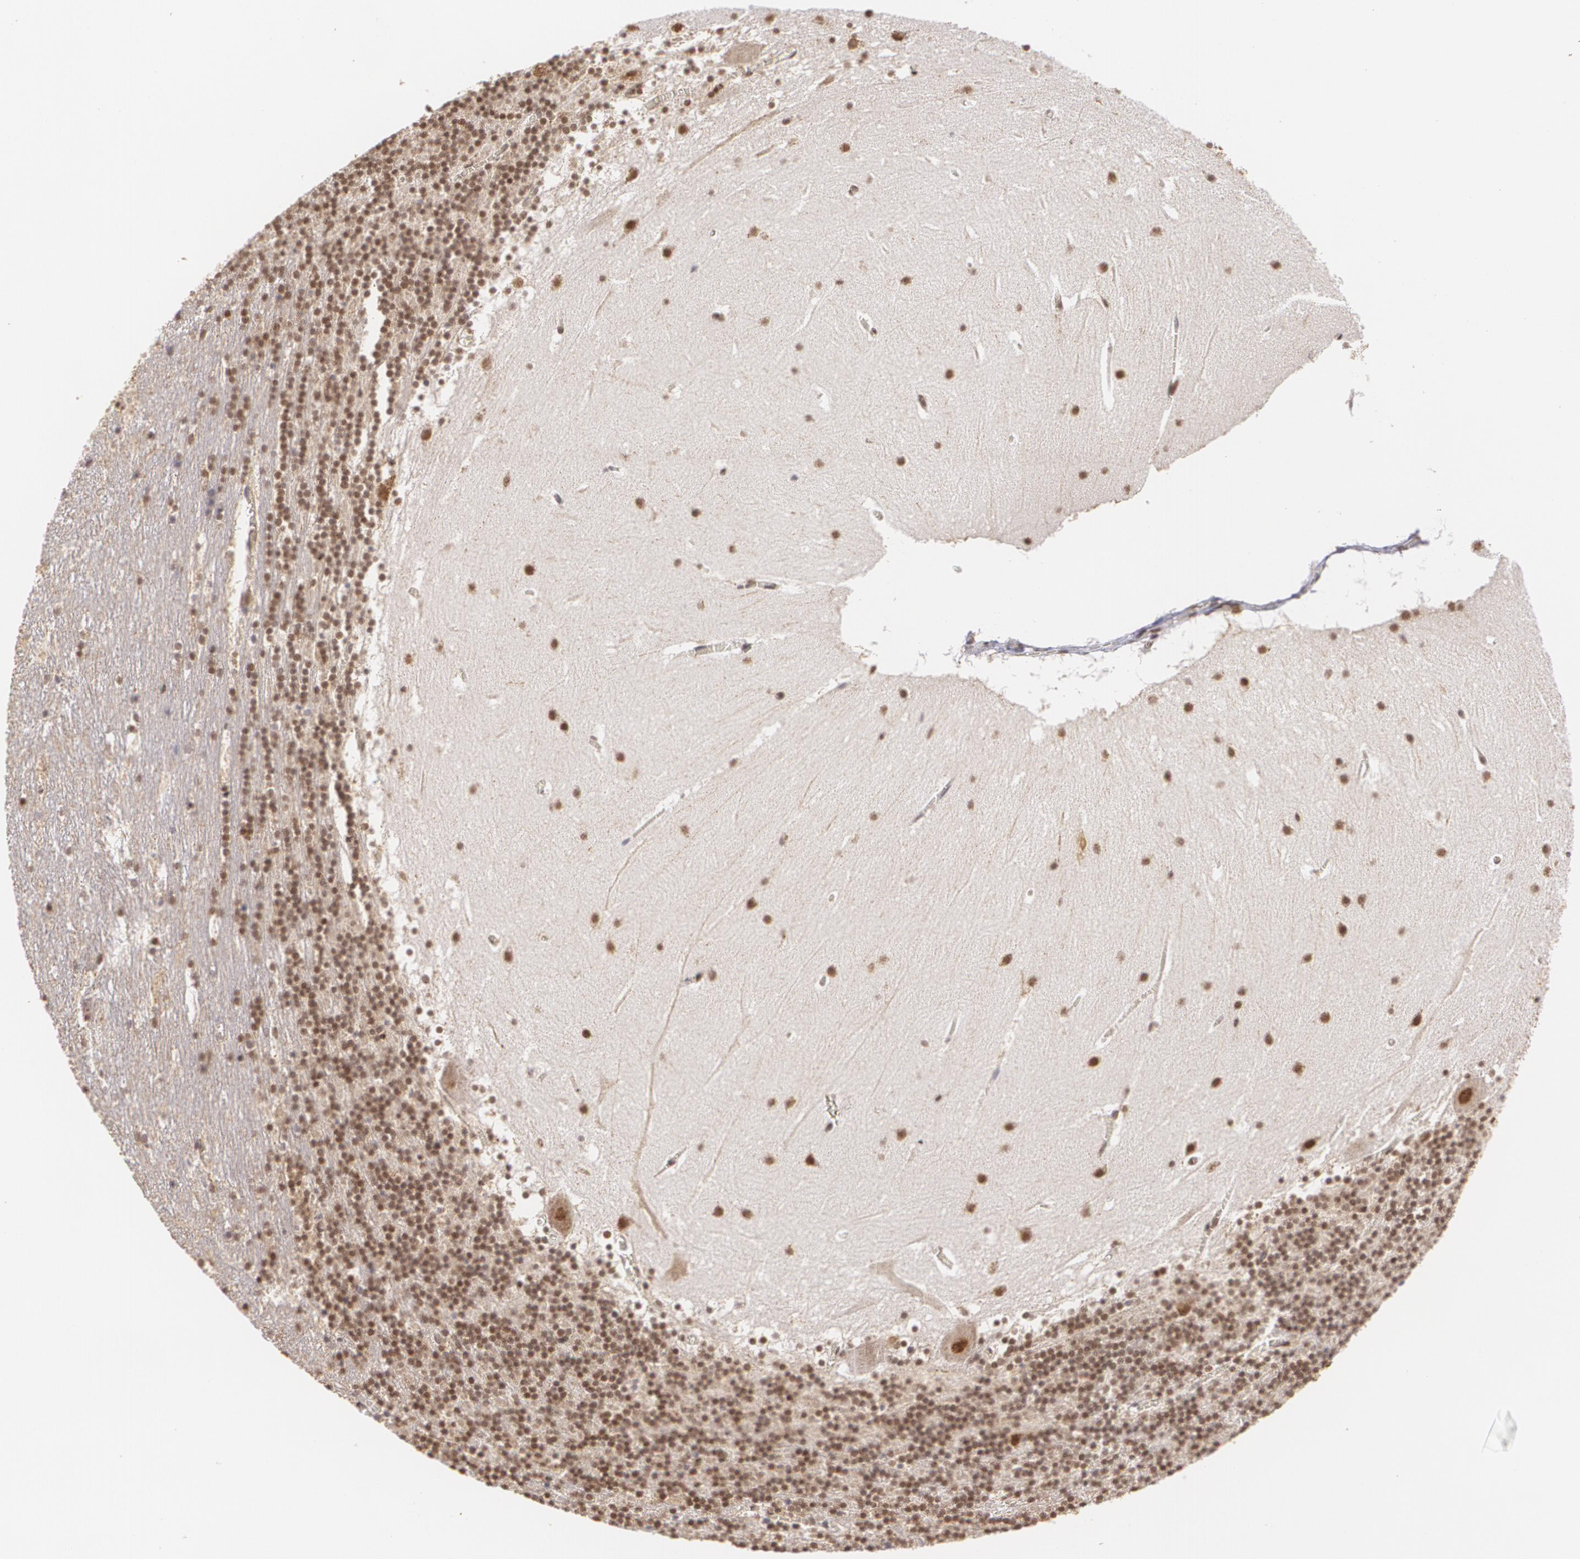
{"staining": {"intensity": "moderate", "quantity": ">75%", "location": "nuclear"}, "tissue": "cerebellum", "cell_type": "Cells in granular layer", "image_type": "normal", "snomed": [{"axis": "morphology", "description": "Normal tissue, NOS"}, {"axis": "topography", "description": "Cerebellum"}], "caption": "This histopathology image displays IHC staining of normal cerebellum, with medium moderate nuclear positivity in approximately >75% of cells in granular layer.", "gene": "MXD1", "patient": {"sex": "male", "age": 45}}